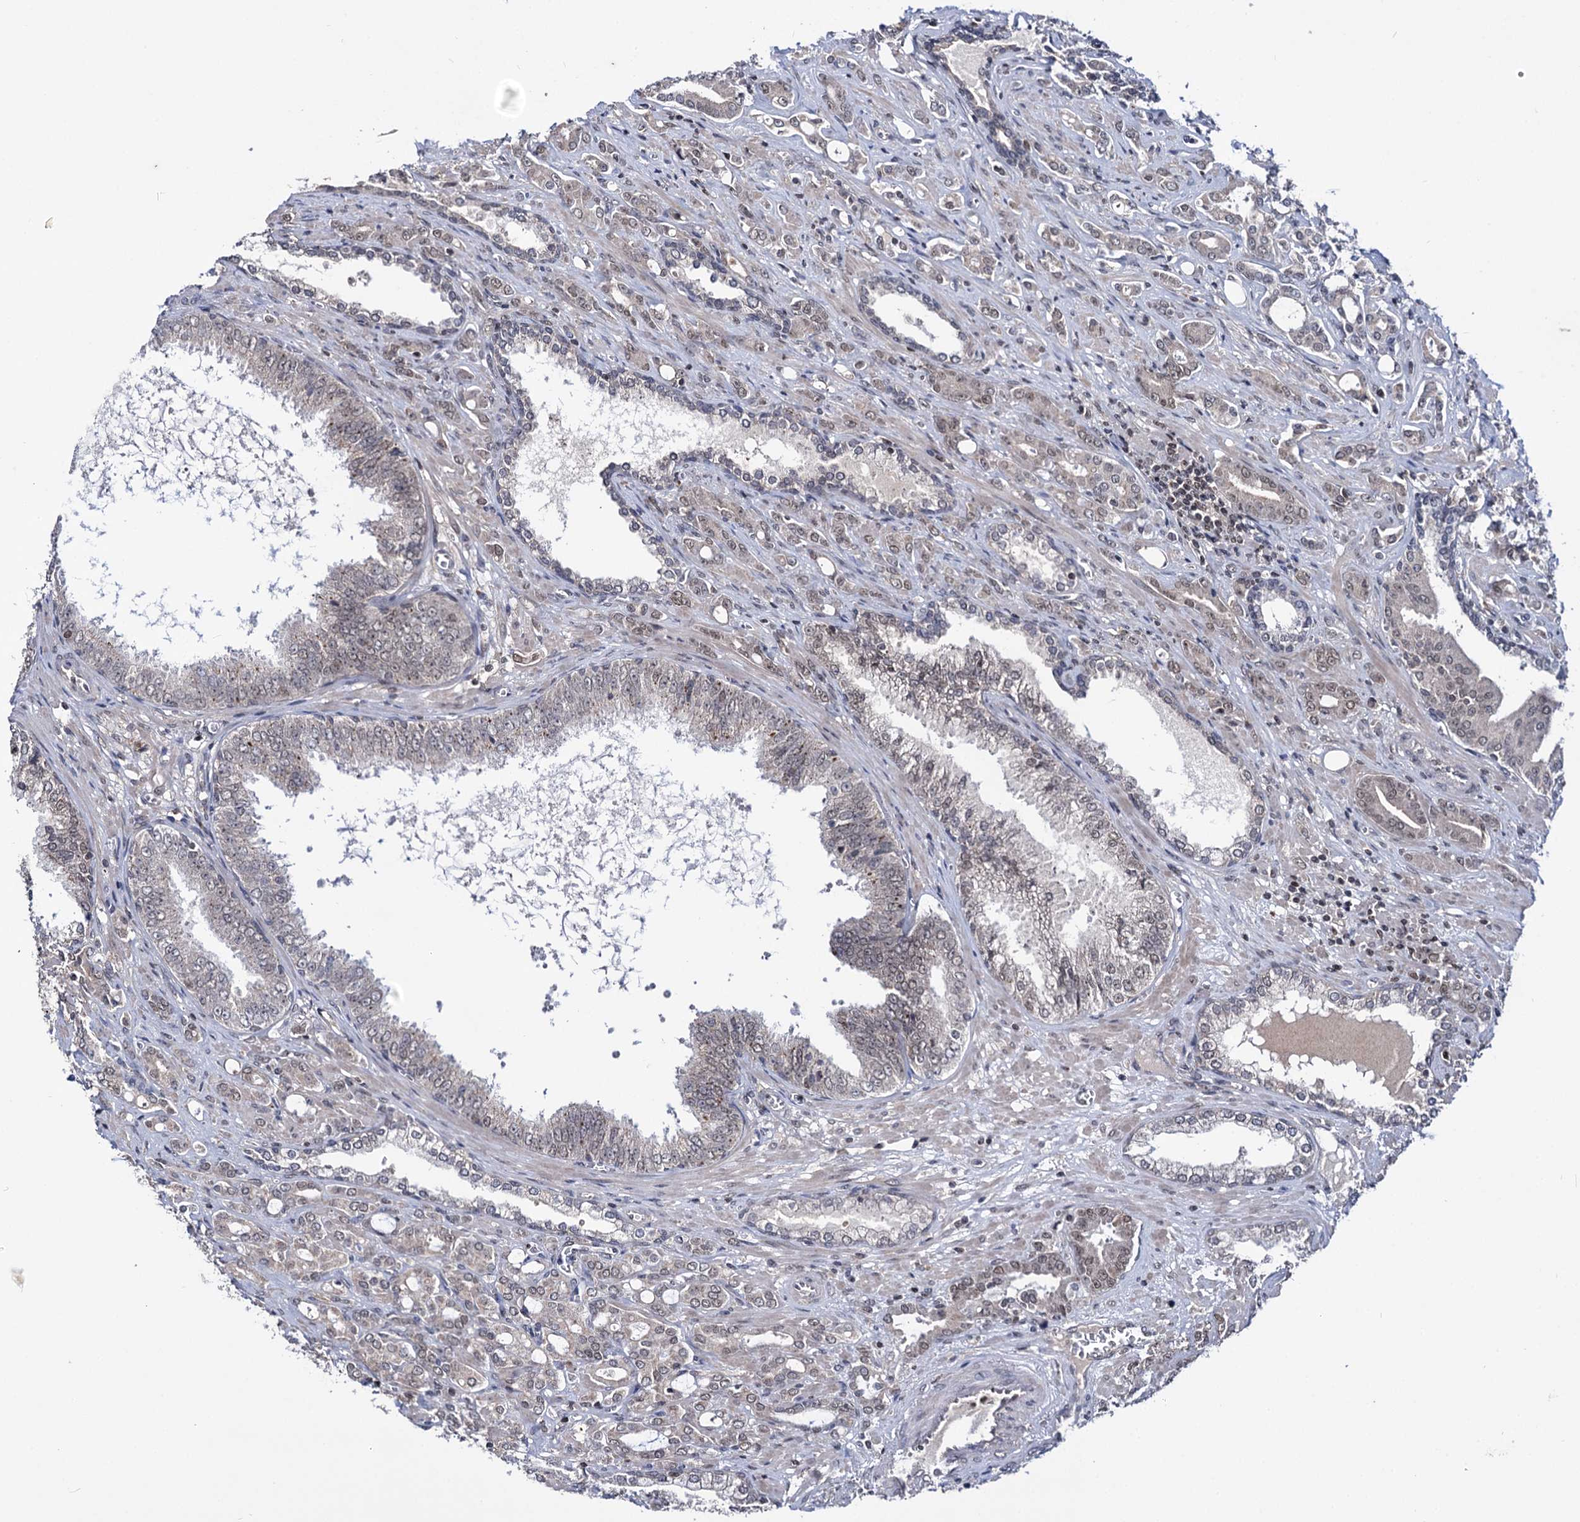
{"staining": {"intensity": "weak", "quantity": ">75%", "location": "nuclear"}, "tissue": "prostate cancer", "cell_type": "Tumor cells", "image_type": "cancer", "snomed": [{"axis": "morphology", "description": "Adenocarcinoma, High grade"}, {"axis": "topography", "description": "Prostate"}], "caption": "DAB immunohistochemical staining of human prostate cancer (adenocarcinoma (high-grade)) reveals weak nuclear protein expression in about >75% of tumor cells.", "gene": "SMCHD1", "patient": {"sex": "male", "age": 72}}